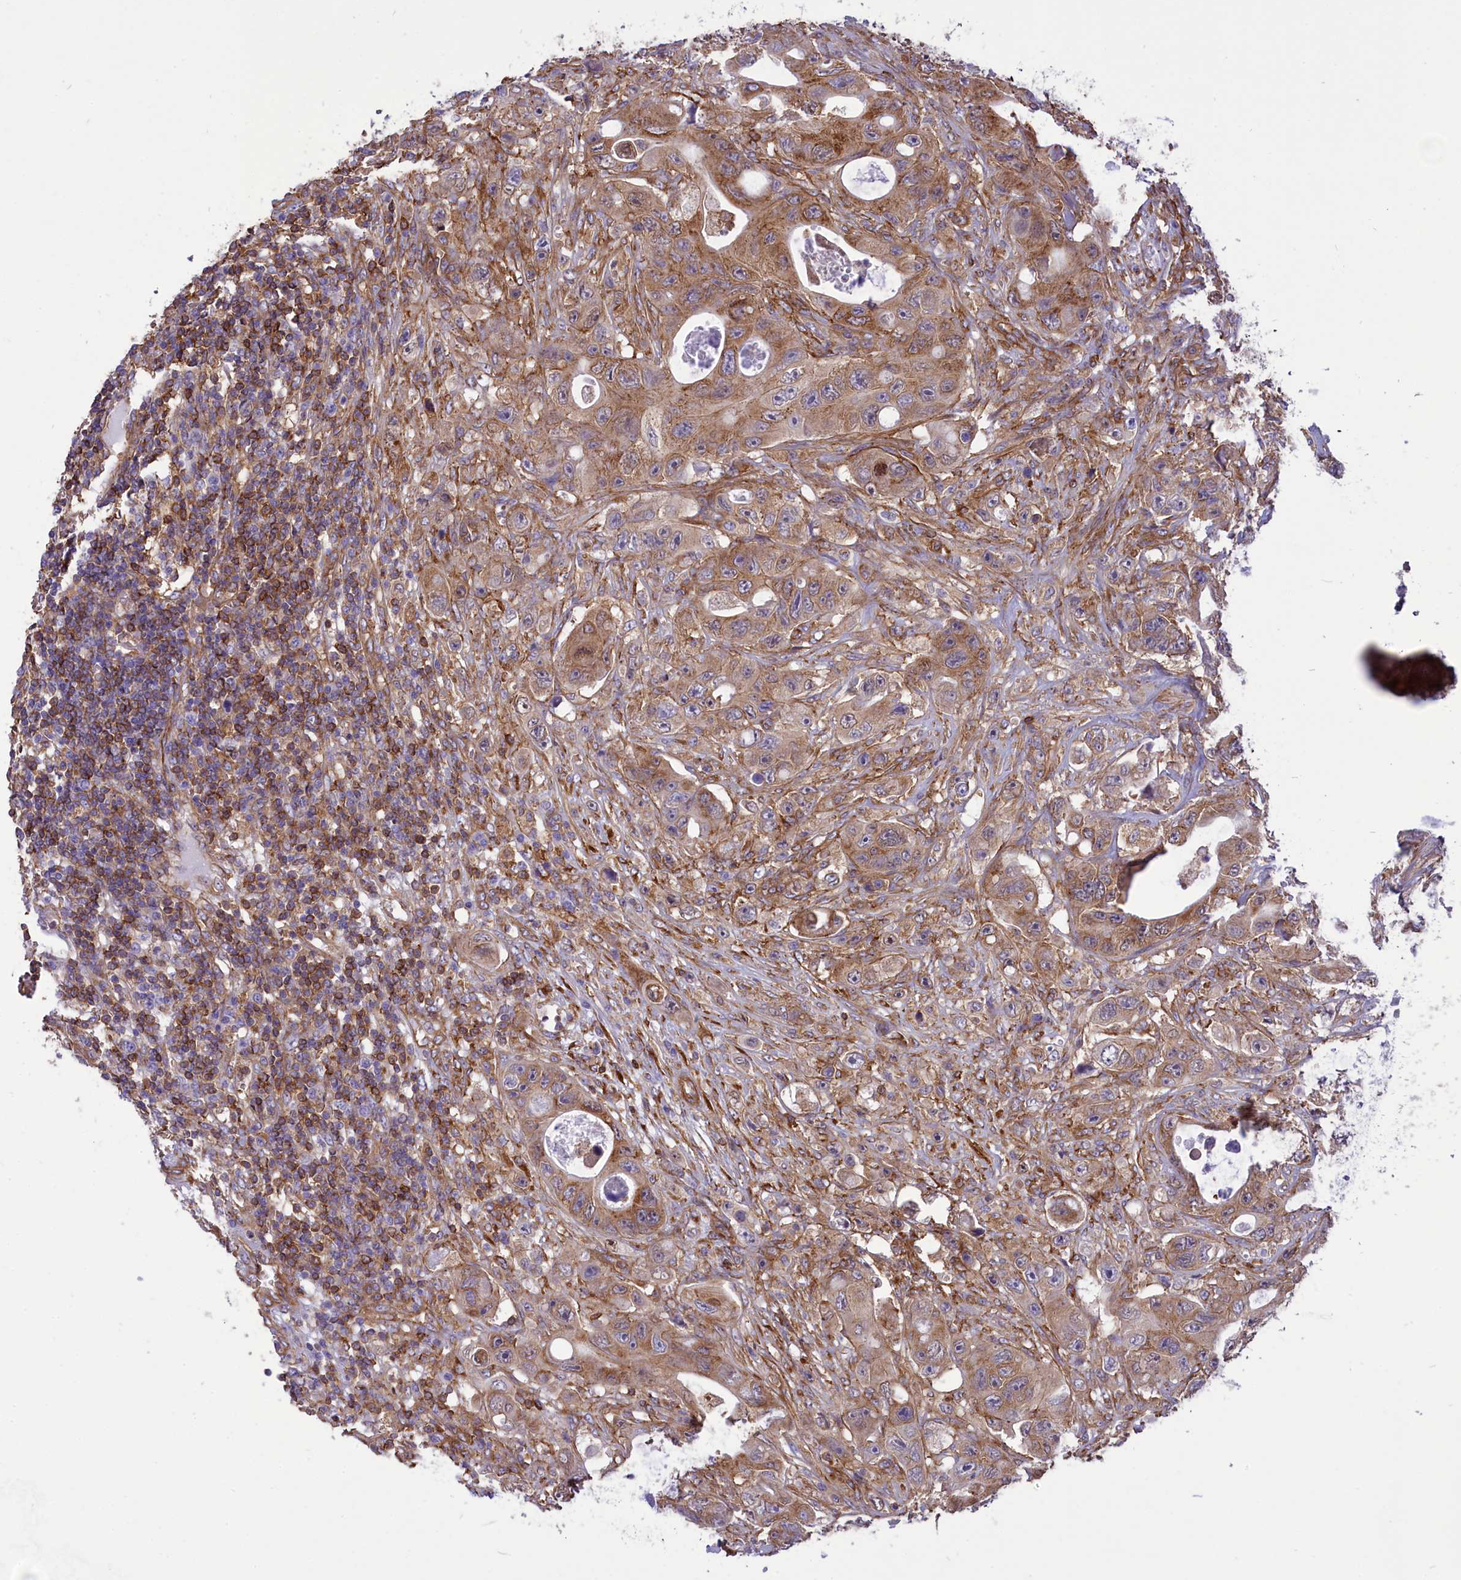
{"staining": {"intensity": "moderate", "quantity": ">75%", "location": "cytoplasmic/membranous"}, "tissue": "colorectal cancer", "cell_type": "Tumor cells", "image_type": "cancer", "snomed": [{"axis": "morphology", "description": "Adenocarcinoma, NOS"}, {"axis": "topography", "description": "Colon"}], "caption": "Colorectal adenocarcinoma was stained to show a protein in brown. There is medium levels of moderate cytoplasmic/membranous positivity in approximately >75% of tumor cells.", "gene": "SEPTIN9", "patient": {"sex": "female", "age": 46}}